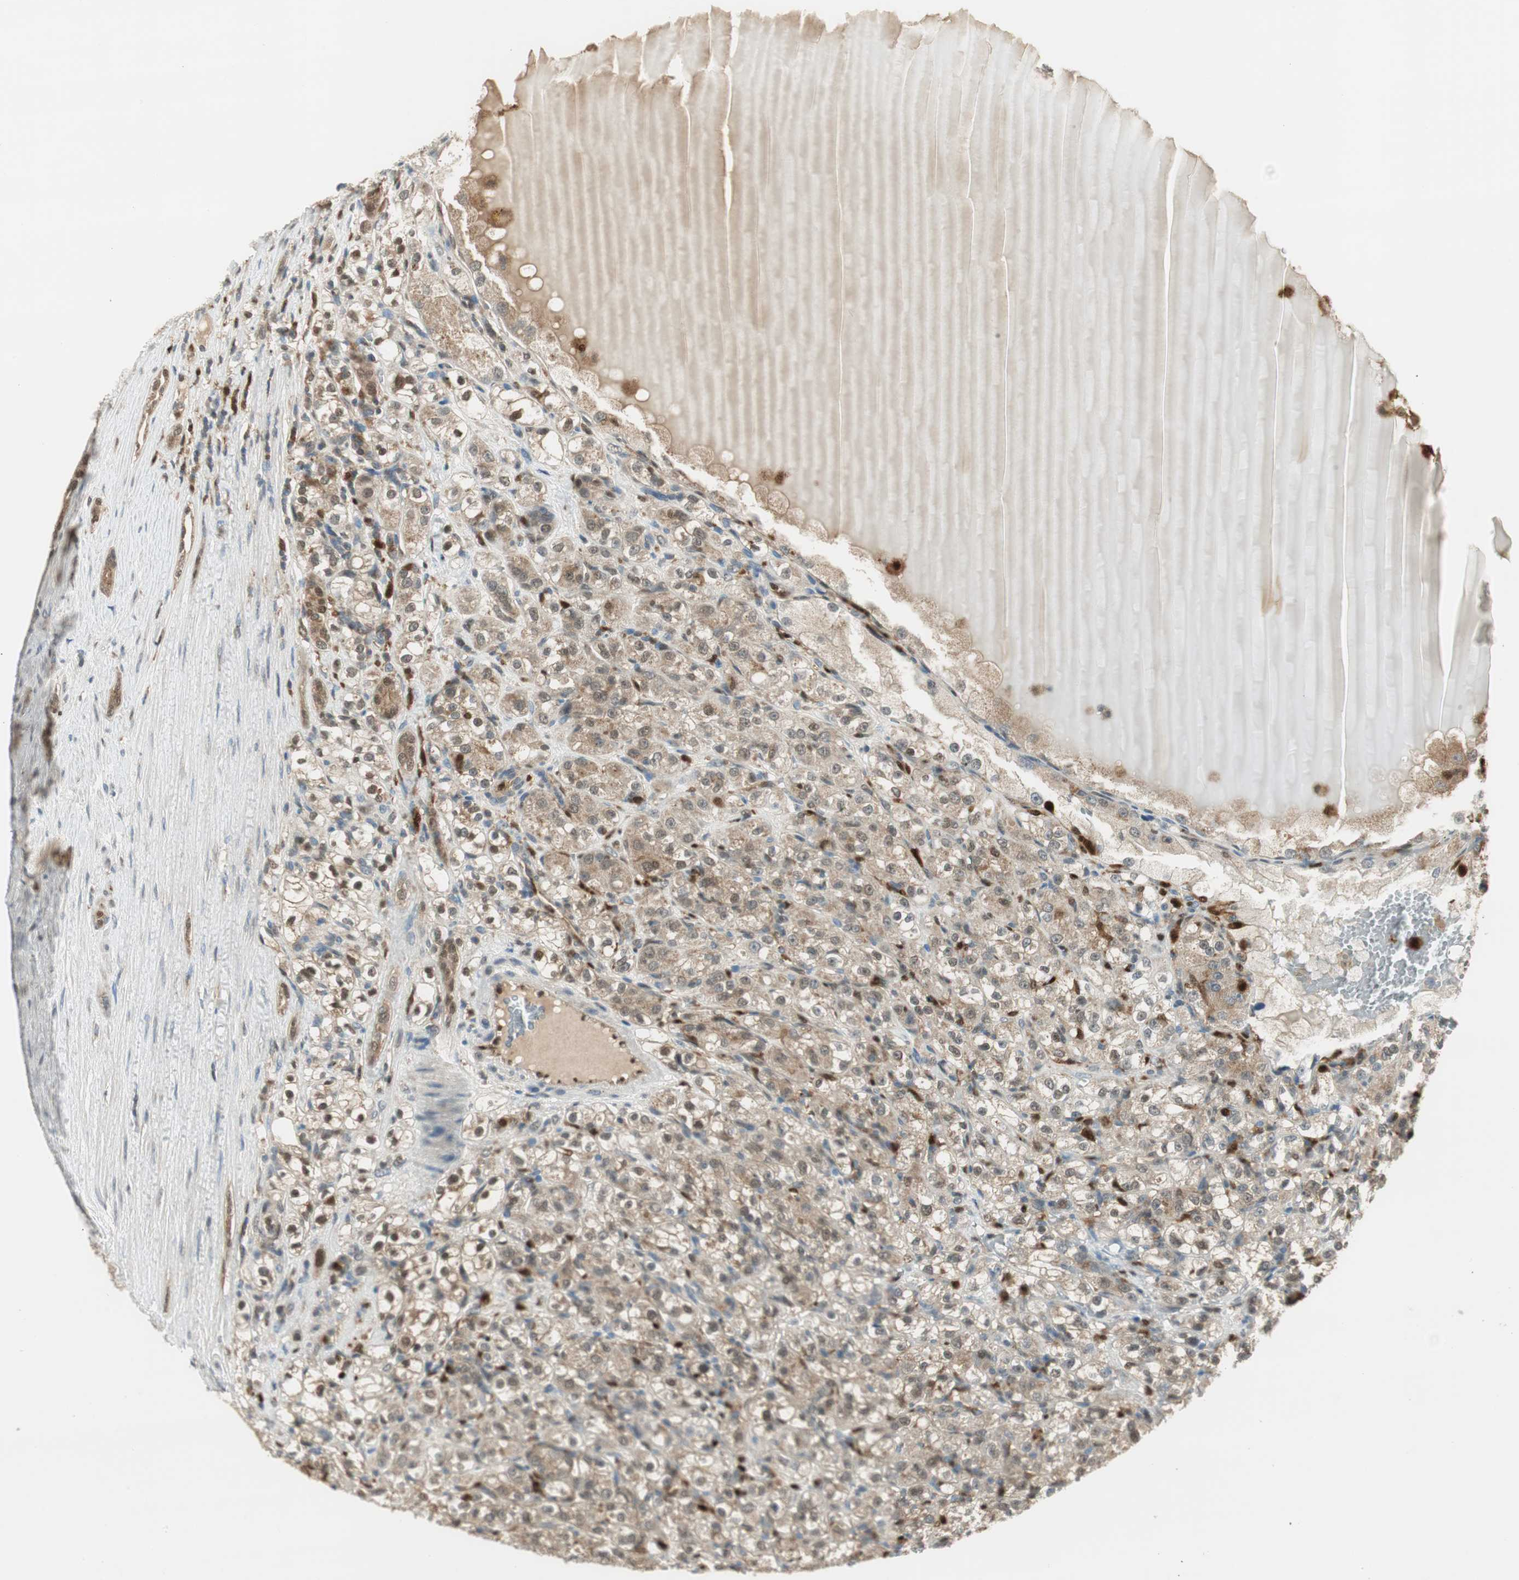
{"staining": {"intensity": "moderate", "quantity": ">75%", "location": "cytoplasmic/membranous,nuclear"}, "tissue": "renal cancer", "cell_type": "Tumor cells", "image_type": "cancer", "snomed": [{"axis": "morphology", "description": "Normal tissue, NOS"}, {"axis": "morphology", "description": "Adenocarcinoma, NOS"}, {"axis": "topography", "description": "Kidney"}], "caption": "Human renal cancer stained with a protein marker exhibits moderate staining in tumor cells.", "gene": "LTA4H", "patient": {"sex": "male", "age": 61}}